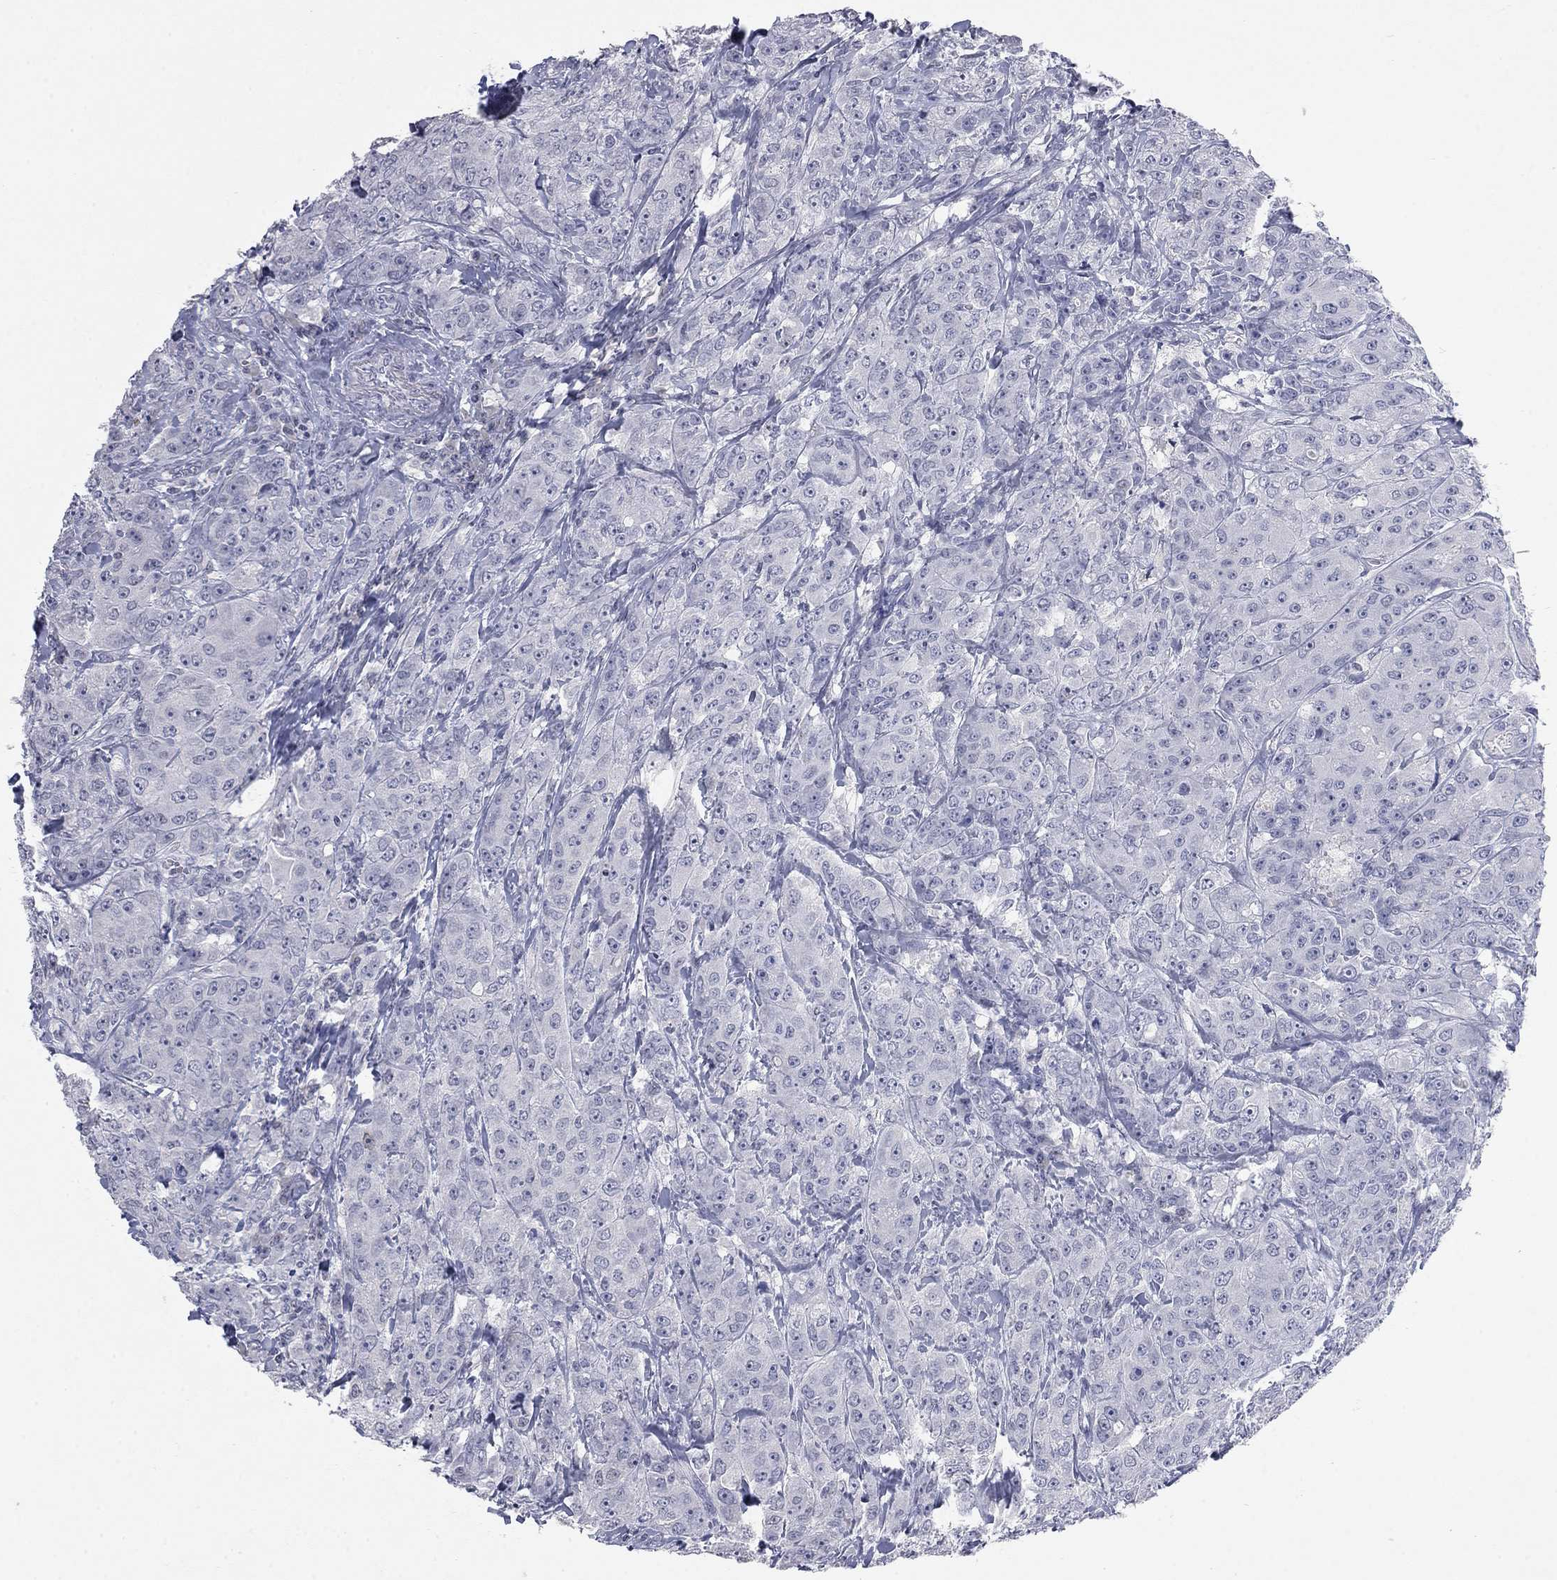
{"staining": {"intensity": "negative", "quantity": "none", "location": "none"}, "tissue": "breast cancer", "cell_type": "Tumor cells", "image_type": "cancer", "snomed": [{"axis": "morphology", "description": "Duct carcinoma"}, {"axis": "topography", "description": "Breast"}], "caption": "Immunohistochemistry (IHC) histopathology image of breast cancer (intraductal carcinoma) stained for a protein (brown), which reveals no expression in tumor cells. The staining was performed using DAB (3,3'-diaminobenzidine) to visualize the protein expression in brown, while the nuclei were stained in blue with hematoxylin (Magnification: 20x).", "gene": "SLC51A", "patient": {"sex": "female", "age": 43}}